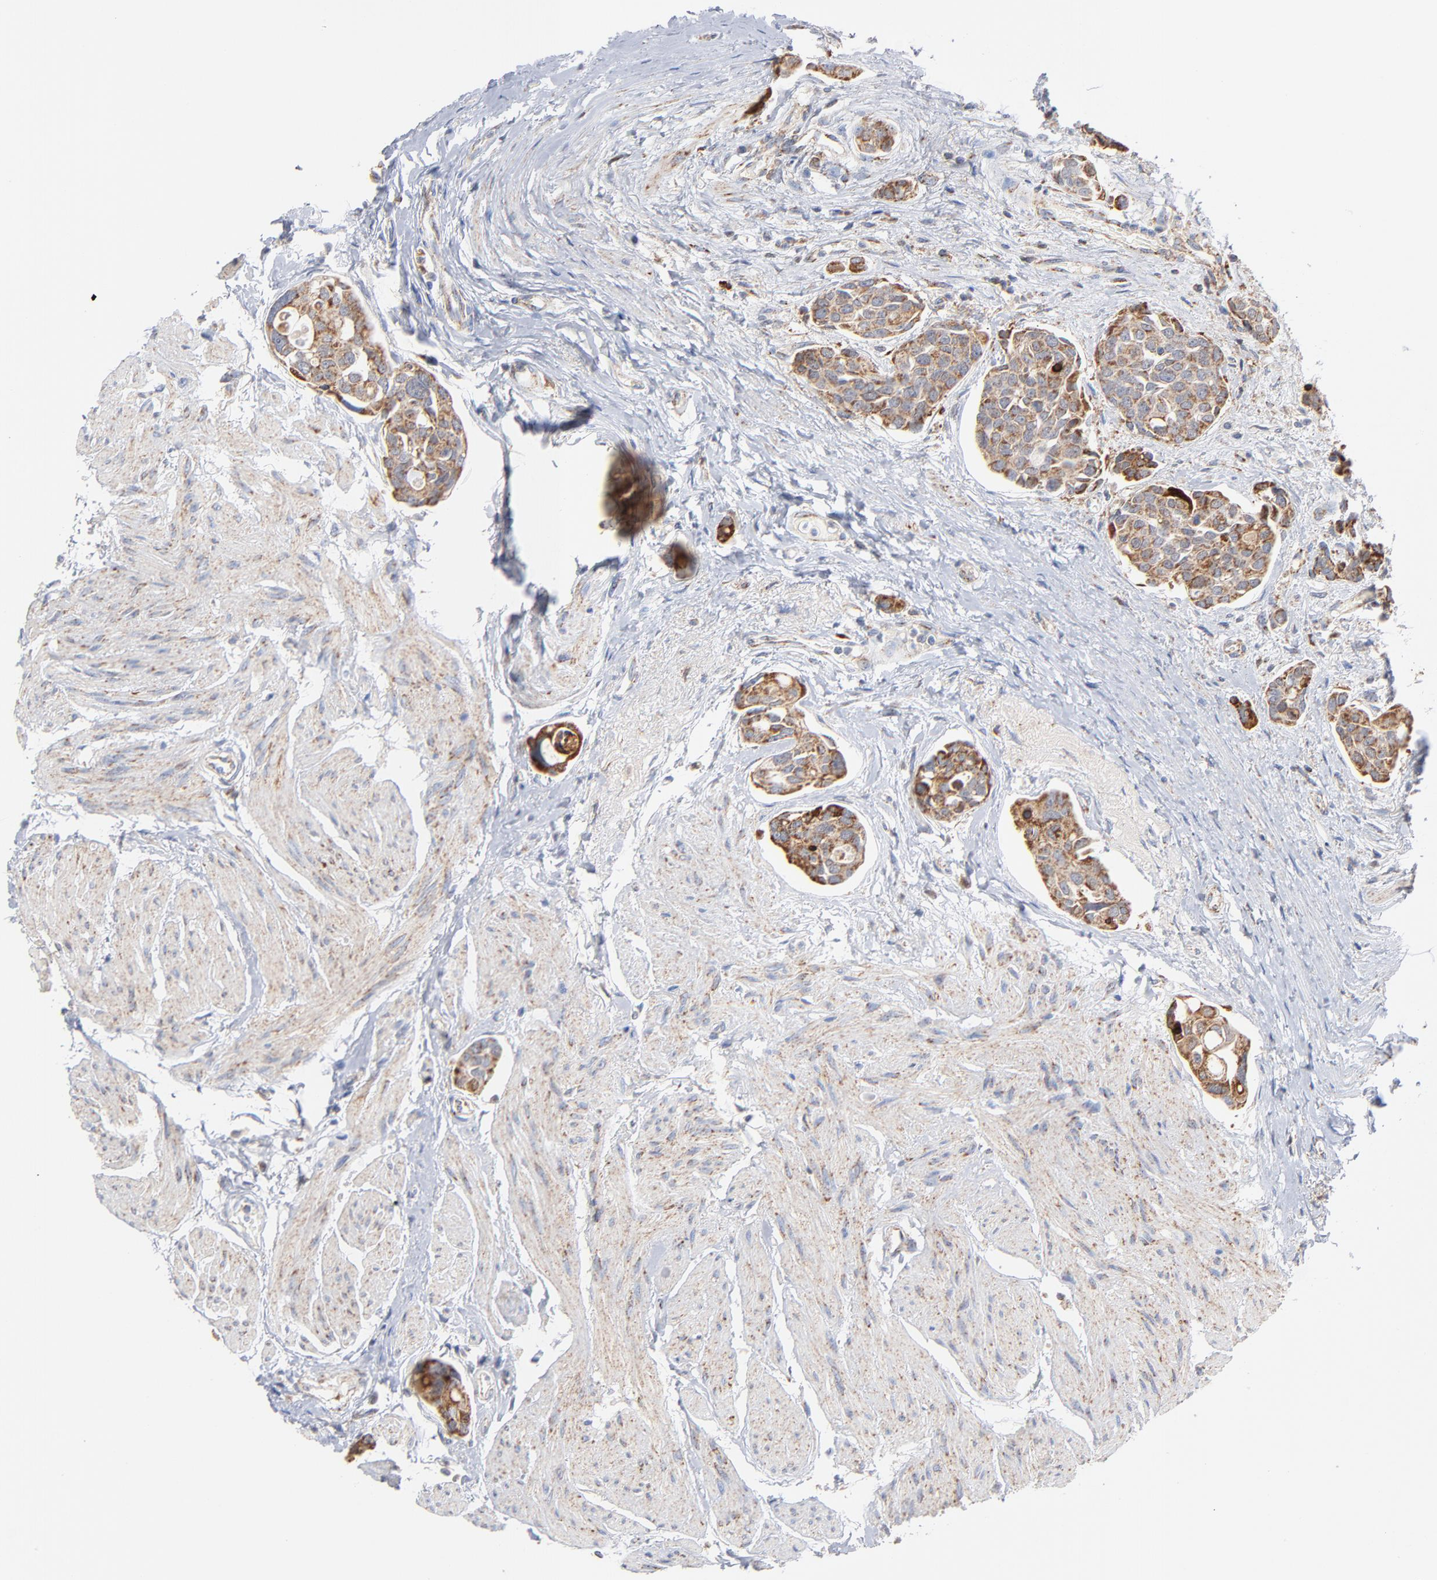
{"staining": {"intensity": "moderate", "quantity": ">75%", "location": "cytoplasmic/membranous"}, "tissue": "urothelial cancer", "cell_type": "Tumor cells", "image_type": "cancer", "snomed": [{"axis": "morphology", "description": "Urothelial carcinoma, High grade"}, {"axis": "topography", "description": "Urinary bladder"}], "caption": "Immunohistochemistry (IHC) image of neoplastic tissue: high-grade urothelial carcinoma stained using immunohistochemistry displays medium levels of moderate protein expression localized specifically in the cytoplasmic/membranous of tumor cells, appearing as a cytoplasmic/membranous brown color.", "gene": "DIABLO", "patient": {"sex": "male", "age": 78}}